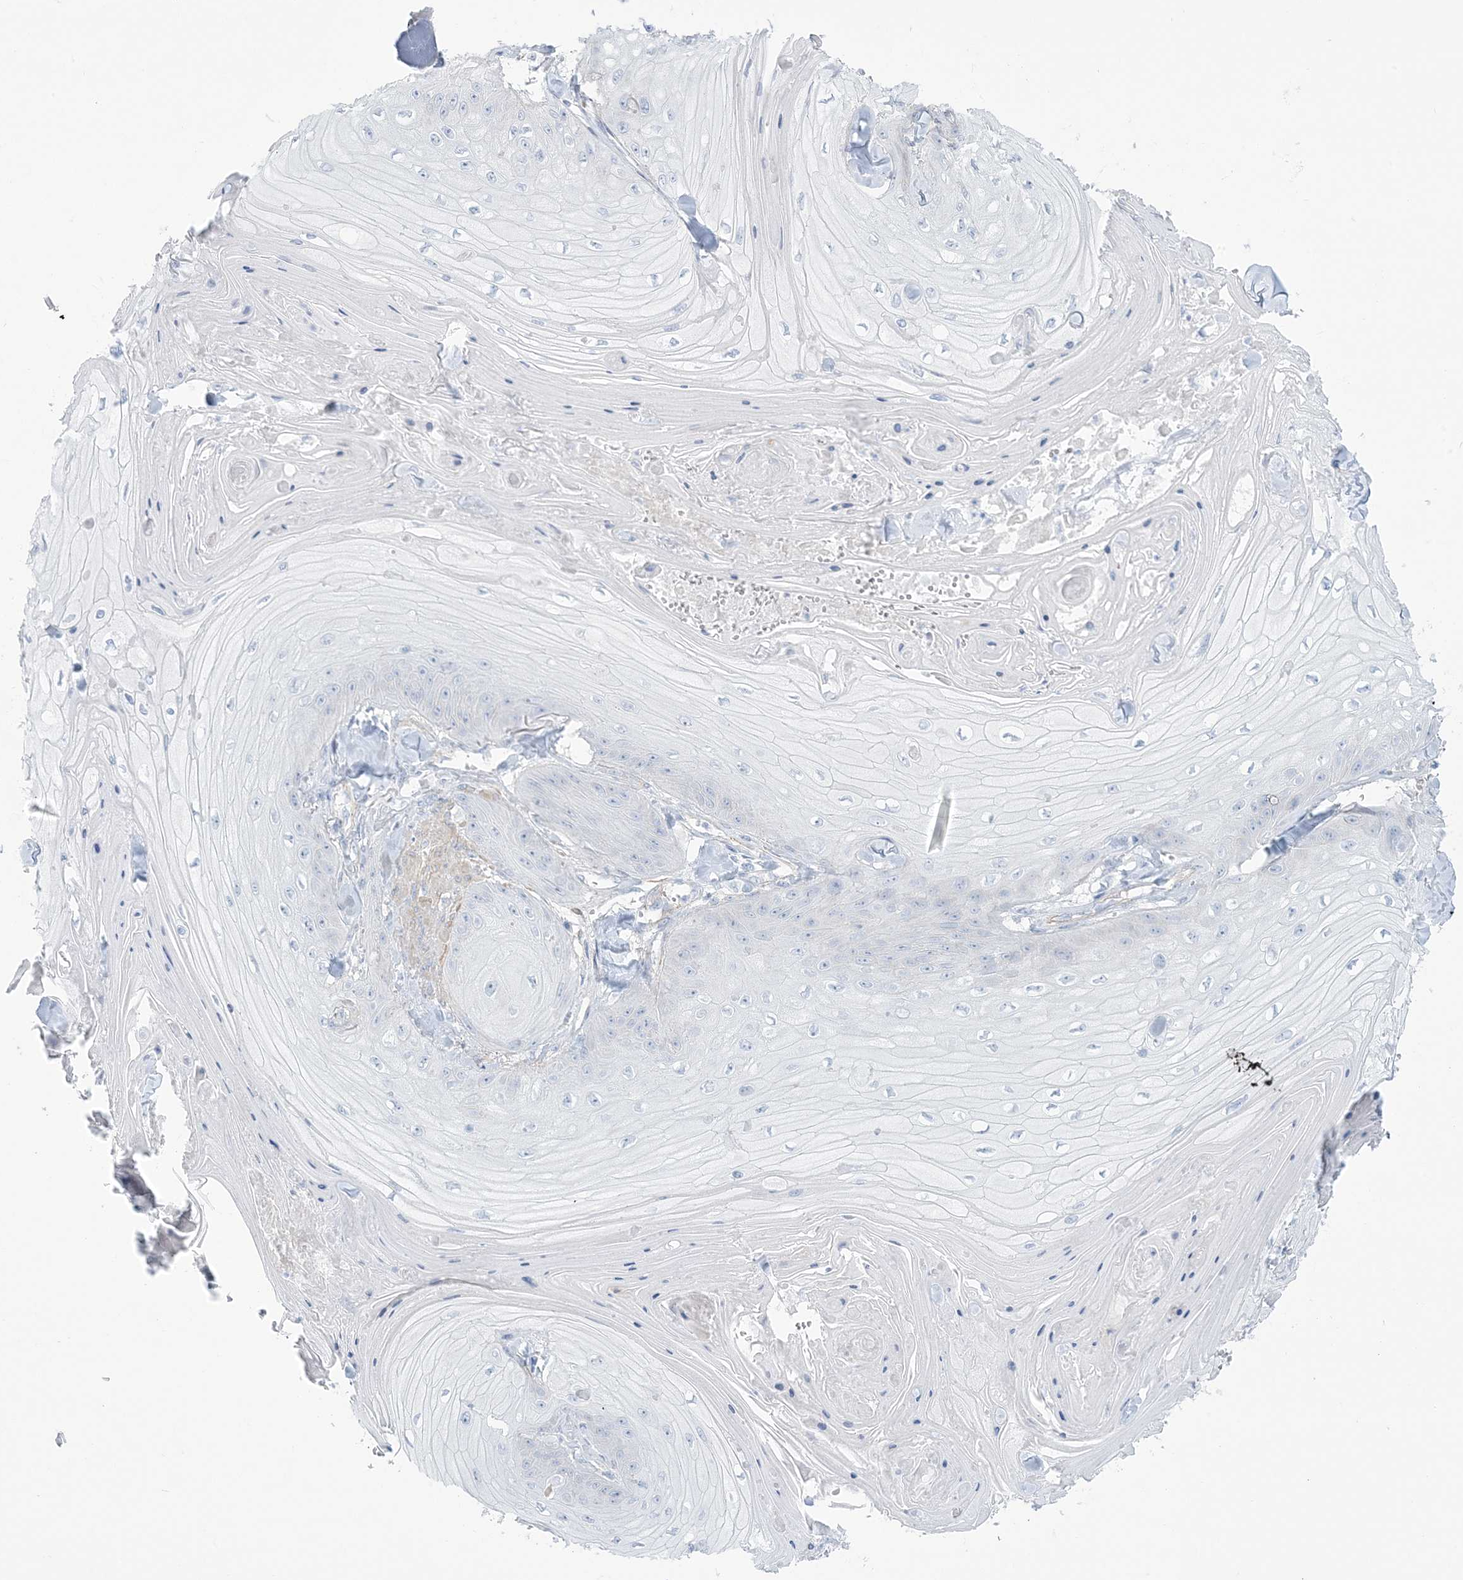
{"staining": {"intensity": "negative", "quantity": "none", "location": "none"}, "tissue": "skin cancer", "cell_type": "Tumor cells", "image_type": "cancer", "snomed": [{"axis": "morphology", "description": "Squamous cell carcinoma, NOS"}, {"axis": "topography", "description": "Skin"}], "caption": "Immunohistochemistry (IHC) histopathology image of skin squamous cell carcinoma stained for a protein (brown), which demonstrates no positivity in tumor cells. (DAB (3,3'-diaminobenzidine) IHC, high magnification).", "gene": "AGXT", "patient": {"sex": "male", "age": 74}}